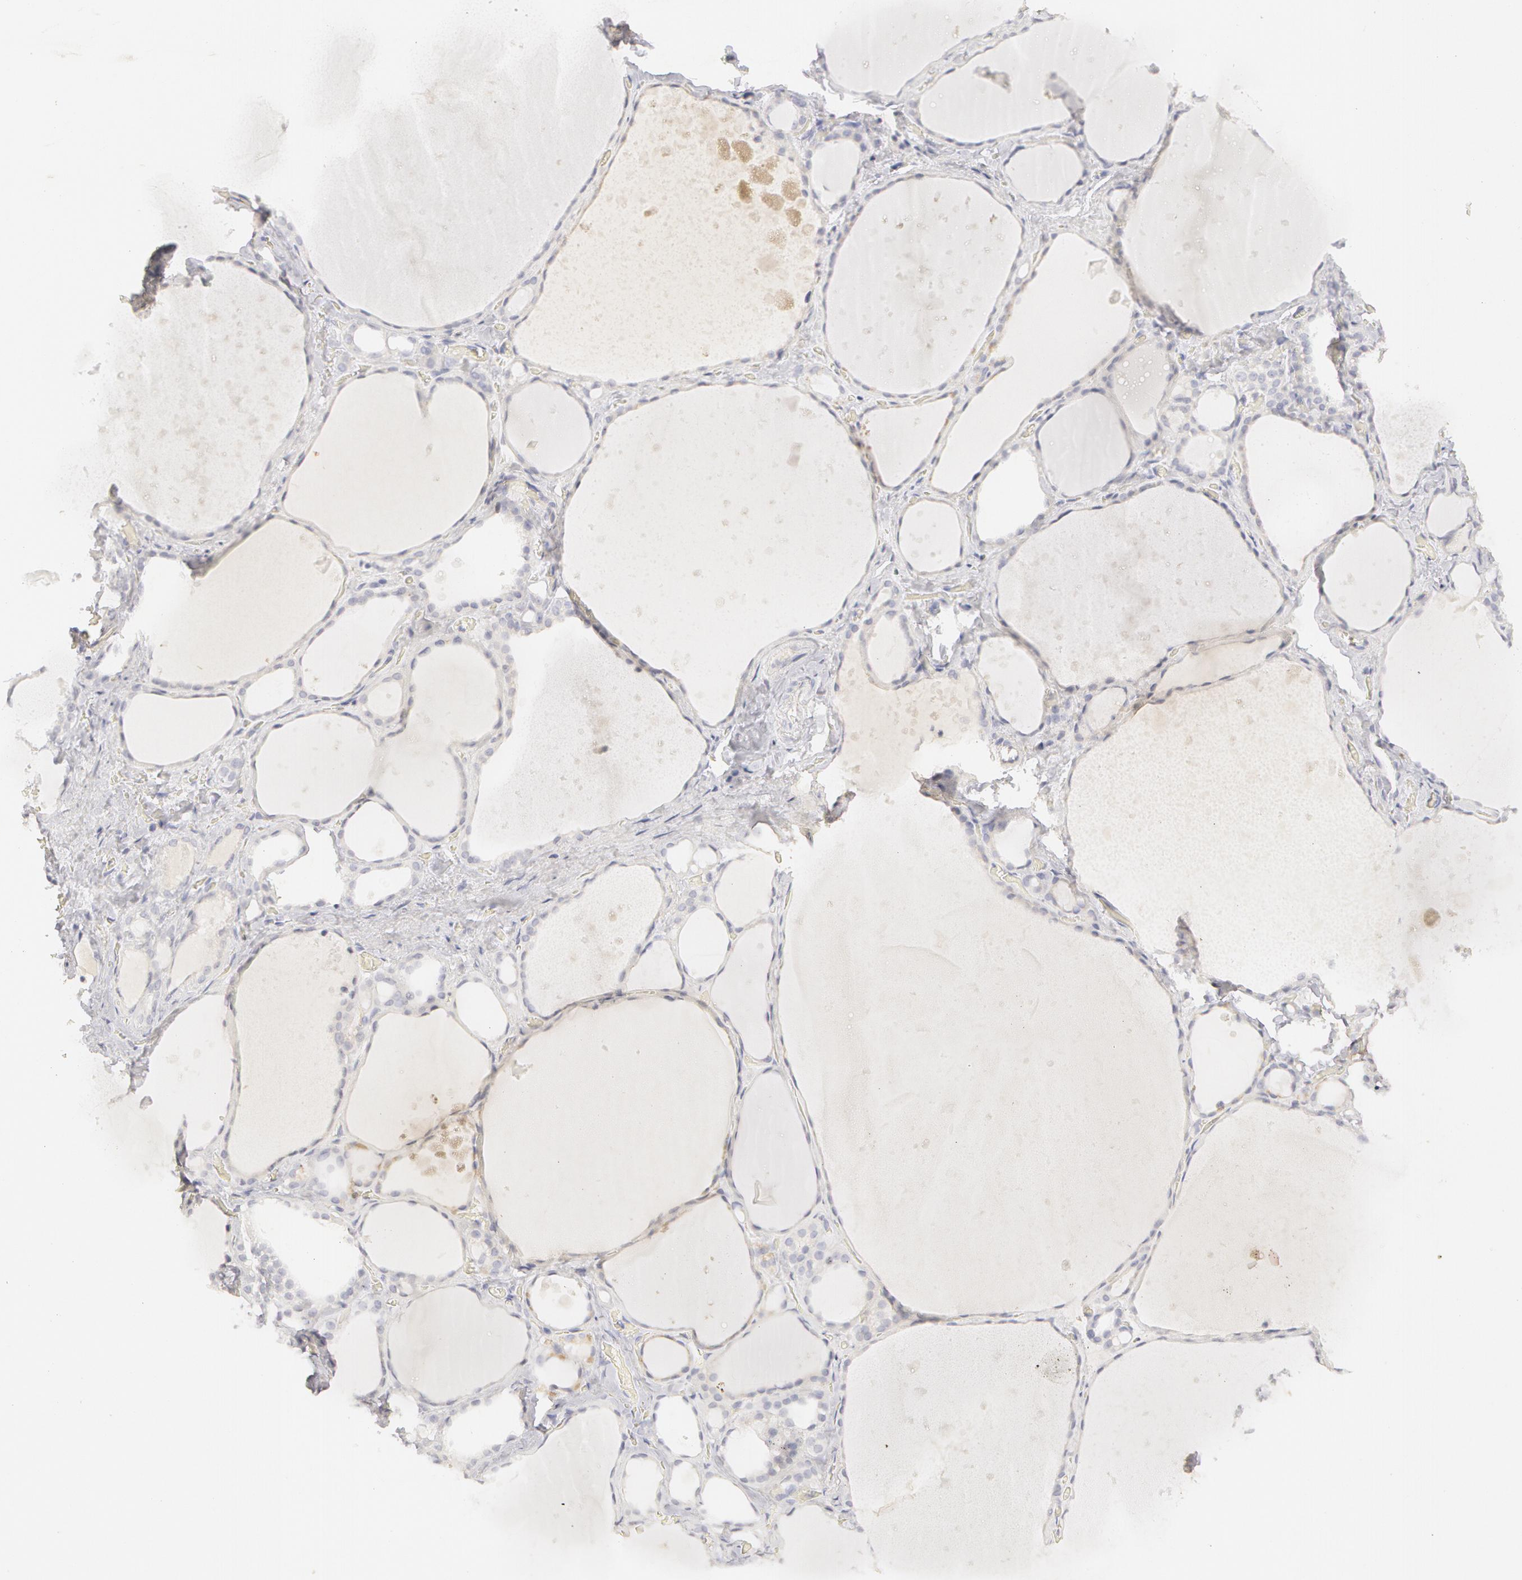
{"staining": {"intensity": "negative", "quantity": "none", "location": "none"}, "tissue": "thyroid gland", "cell_type": "Glandular cells", "image_type": "normal", "snomed": [{"axis": "morphology", "description": "Normal tissue, NOS"}, {"axis": "topography", "description": "Thyroid gland"}], "caption": "Immunohistochemistry (IHC) of normal human thyroid gland demonstrates no expression in glandular cells. (DAB immunohistochemistry (IHC) with hematoxylin counter stain).", "gene": "ABCB1", "patient": {"sex": "male", "age": 76}}